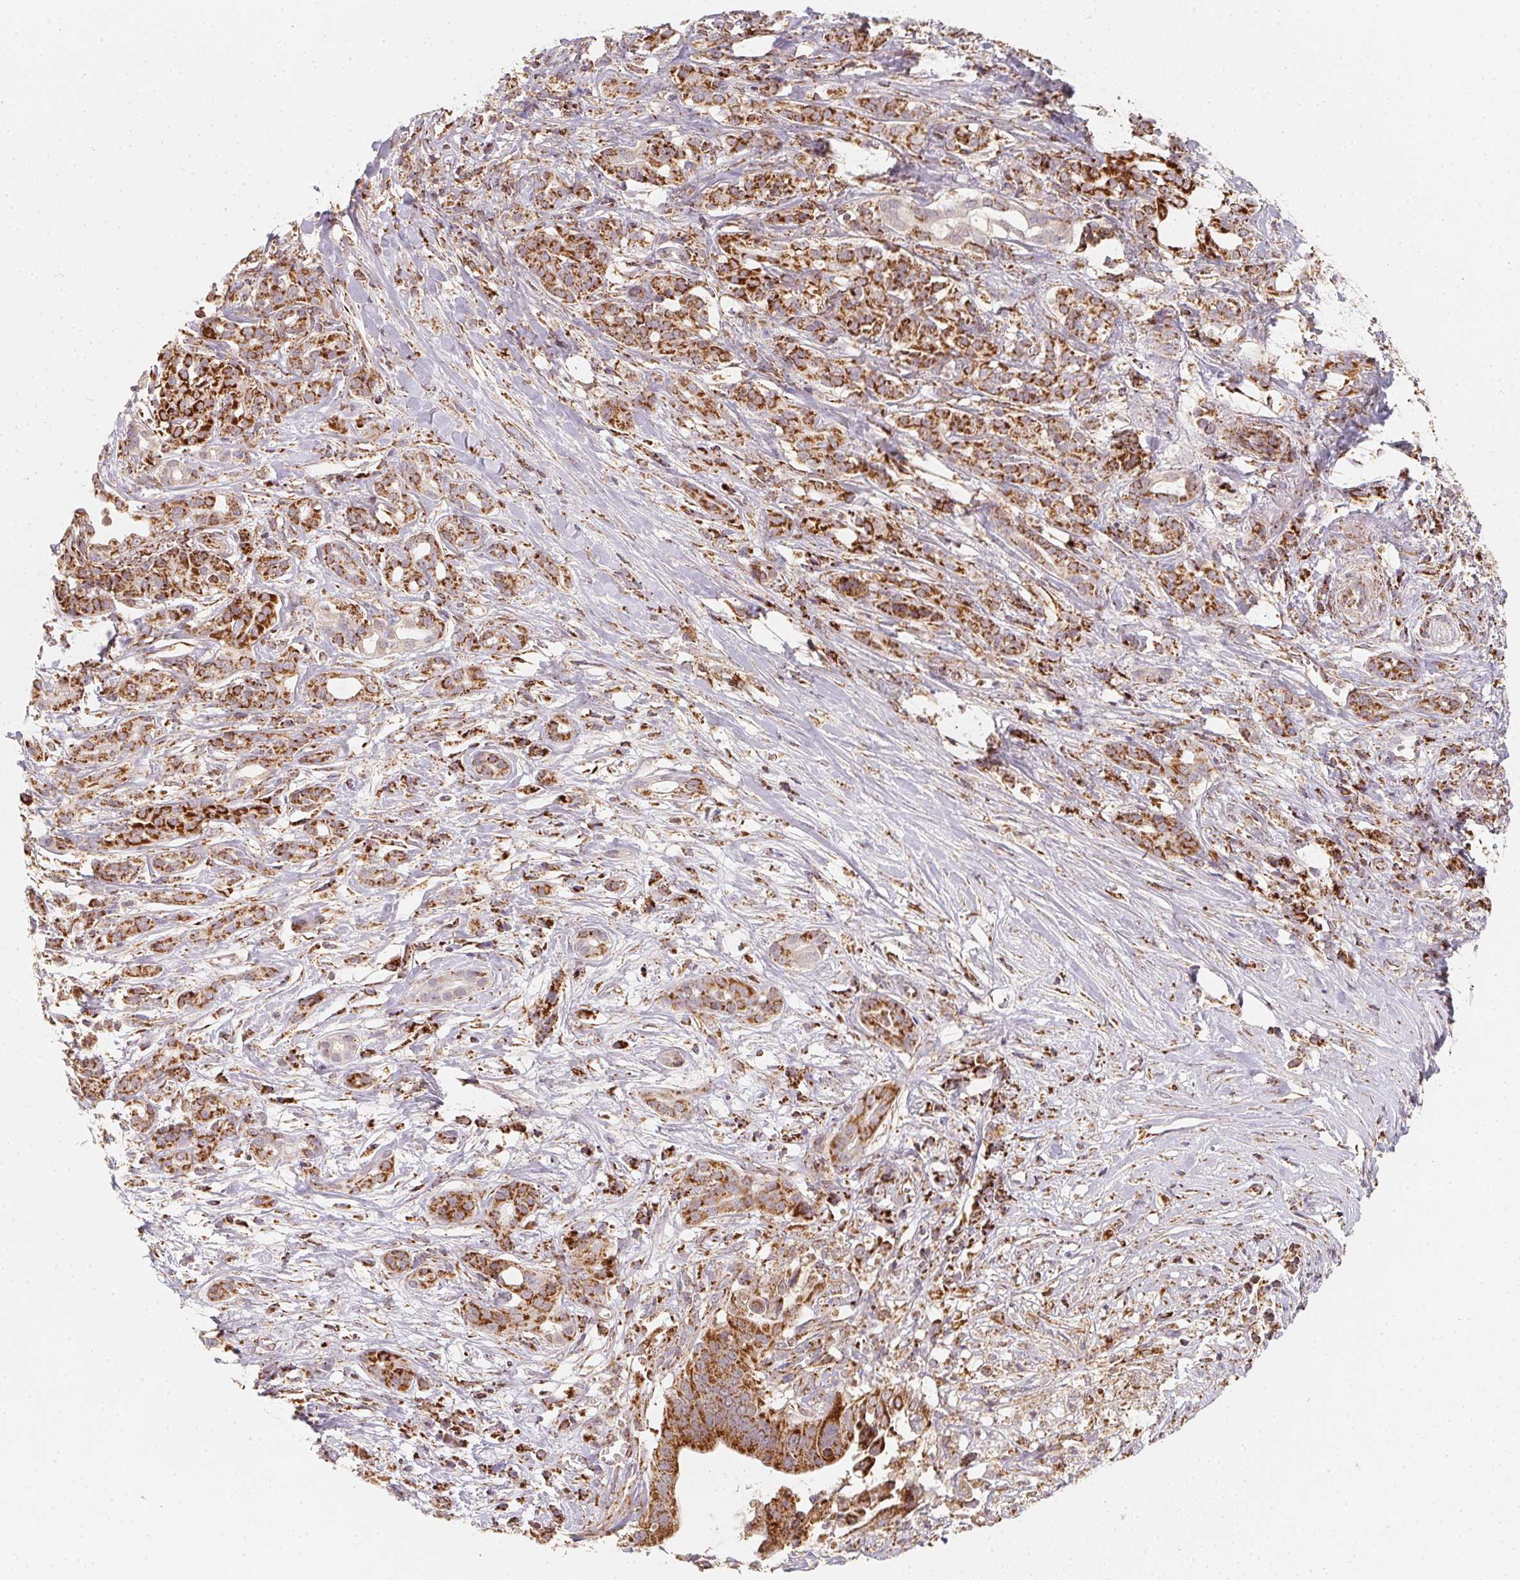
{"staining": {"intensity": "strong", "quantity": ">75%", "location": "cytoplasmic/membranous"}, "tissue": "pancreatic cancer", "cell_type": "Tumor cells", "image_type": "cancer", "snomed": [{"axis": "morphology", "description": "Adenocarcinoma, NOS"}, {"axis": "topography", "description": "Pancreas"}], "caption": "Protein staining reveals strong cytoplasmic/membranous expression in about >75% of tumor cells in adenocarcinoma (pancreatic). (DAB IHC with brightfield microscopy, high magnification).", "gene": "NDUFS6", "patient": {"sex": "male", "age": 61}}